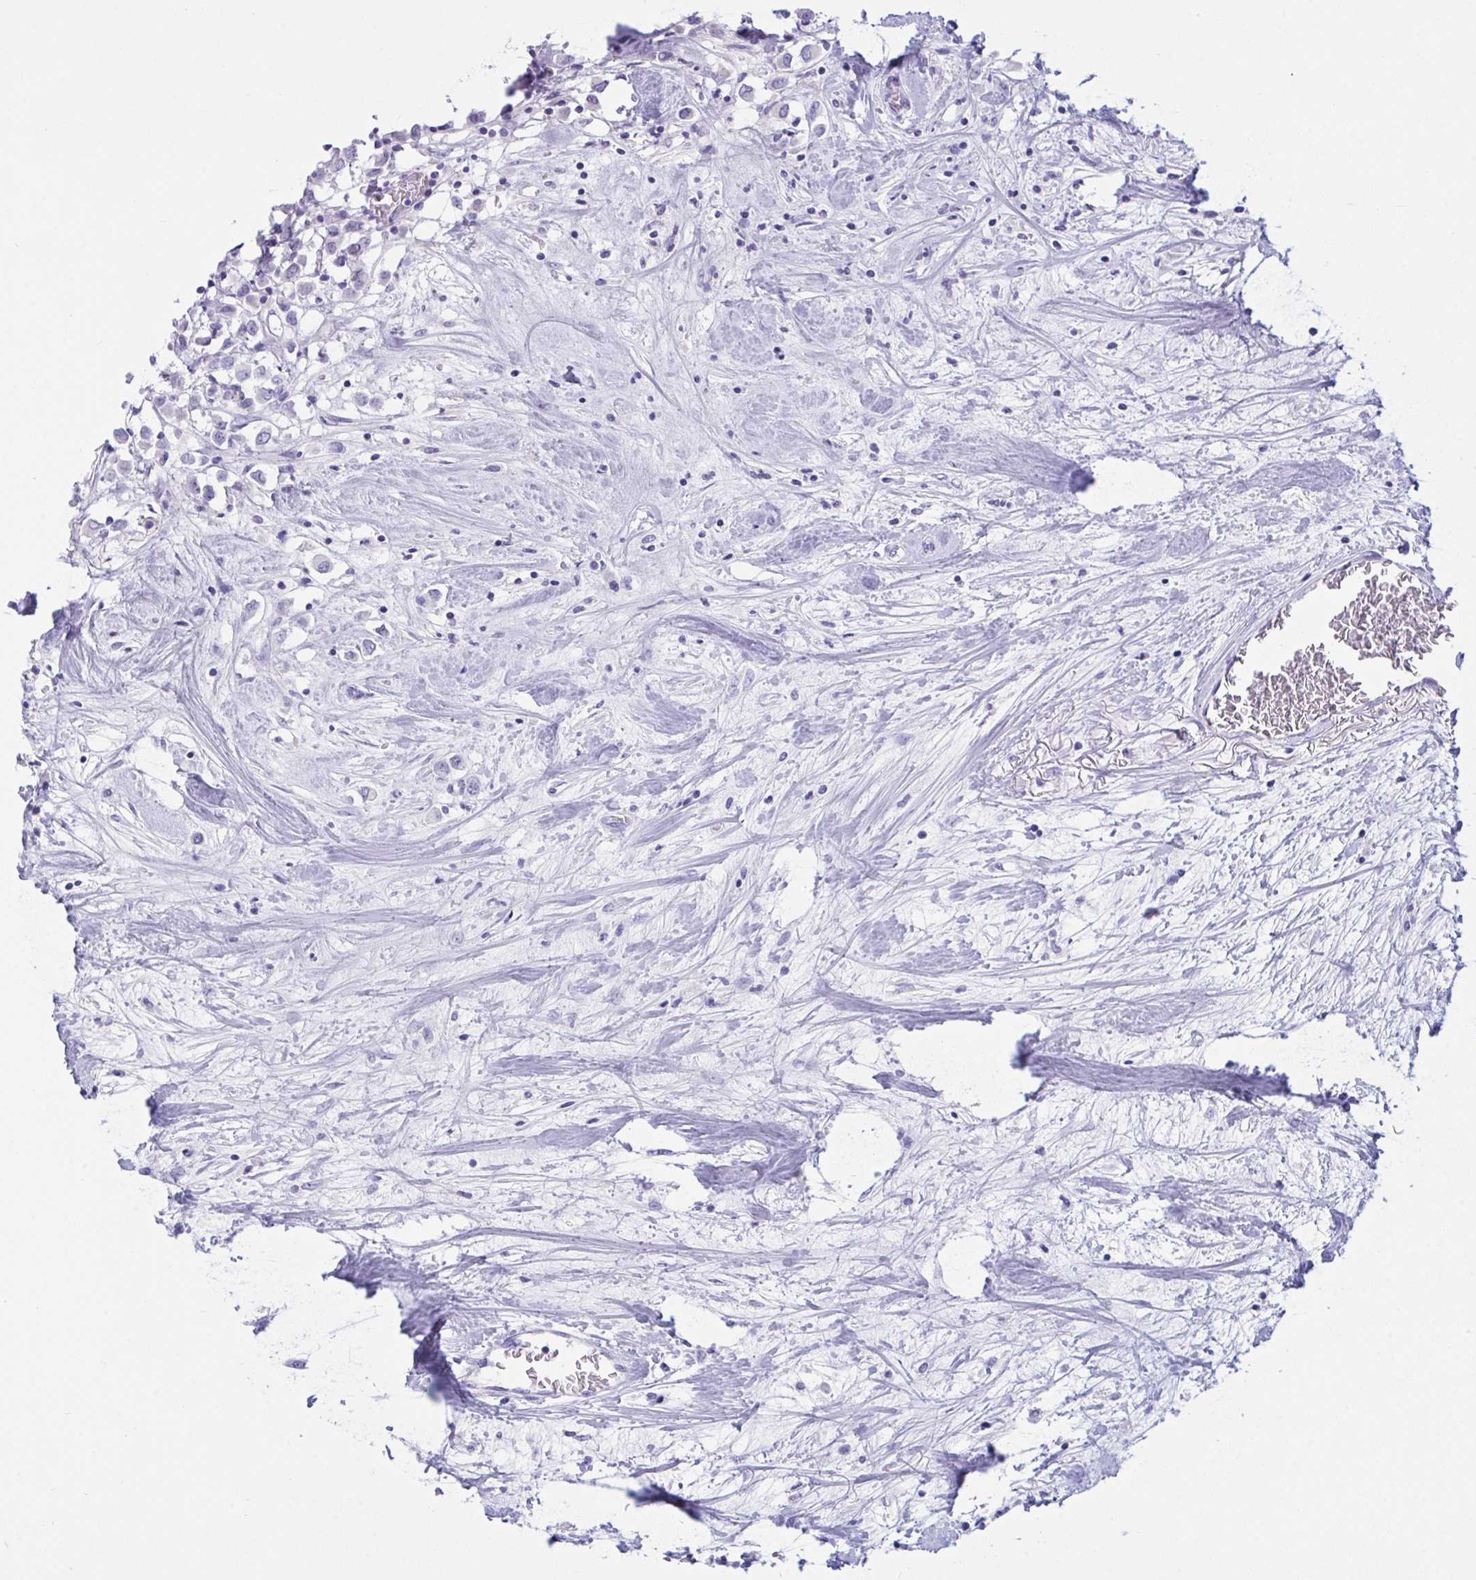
{"staining": {"intensity": "negative", "quantity": "none", "location": "none"}, "tissue": "breast cancer", "cell_type": "Tumor cells", "image_type": "cancer", "snomed": [{"axis": "morphology", "description": "Duct carcinoma"}, {"axis": "topography", "description": "Breast"}], "caption": "Immunohistochemical staining of breast infiltrating ductal carcinoma demonstrates no significant expression in tumor cells.", "gene": "OXLD1", "patient": {"sex": "female", "age": 61}}